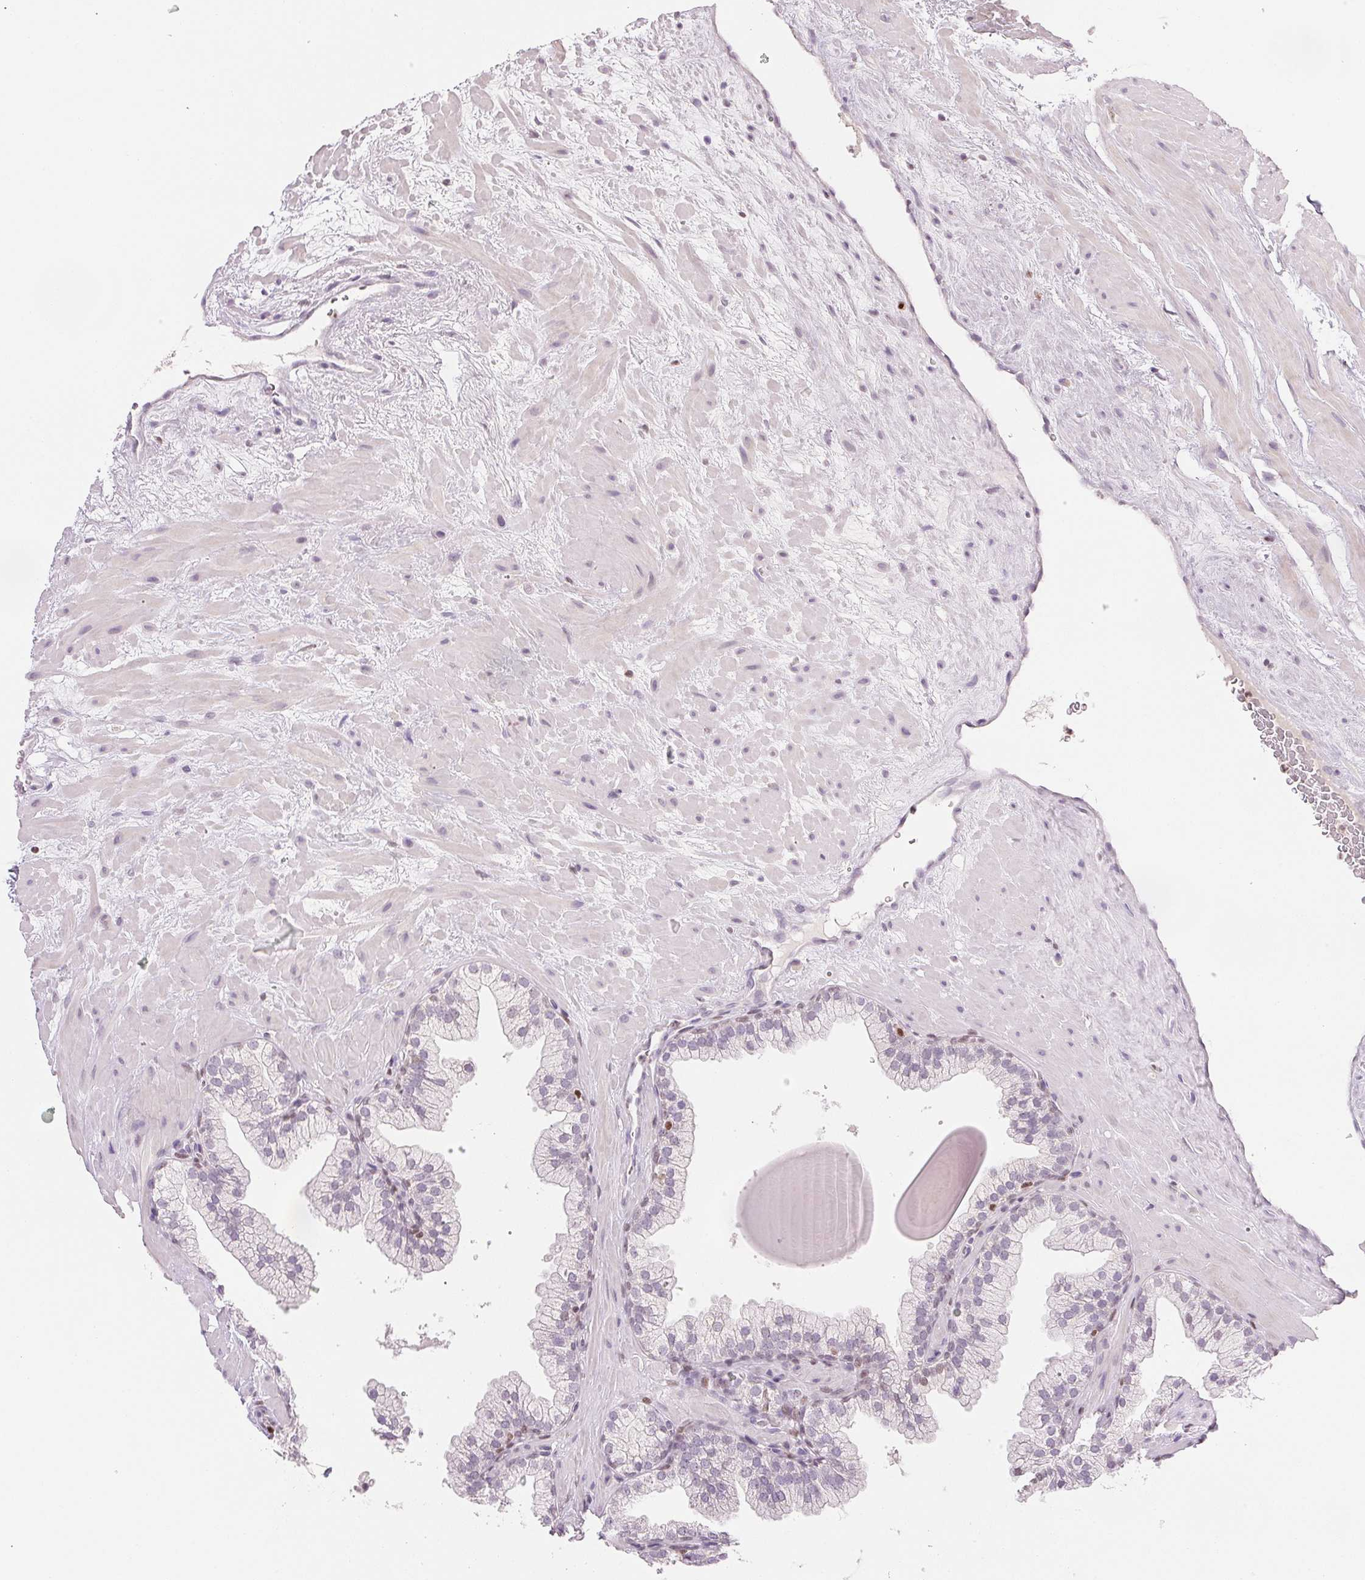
{"staining": {"intensity": "weak", "quantity": "<25%", "location": "nuclear"}, "tissue": "prostate", "cell_type": "Glandular cells", "image_type": "normal", "snomed": [{"axis": "morphology", "description": "Normal tissue, NOS"}, {"axis": "topography", "description": "Prostate"}, {"axis": "topography", "description": "Peripheral nerve tissue"}], "caption": "Histopathology image shows no significant protein staining in glandular cells of unremarkable prostate.", "gene": "RUNX2", "patient": {"sex": "male", "age": 61}}